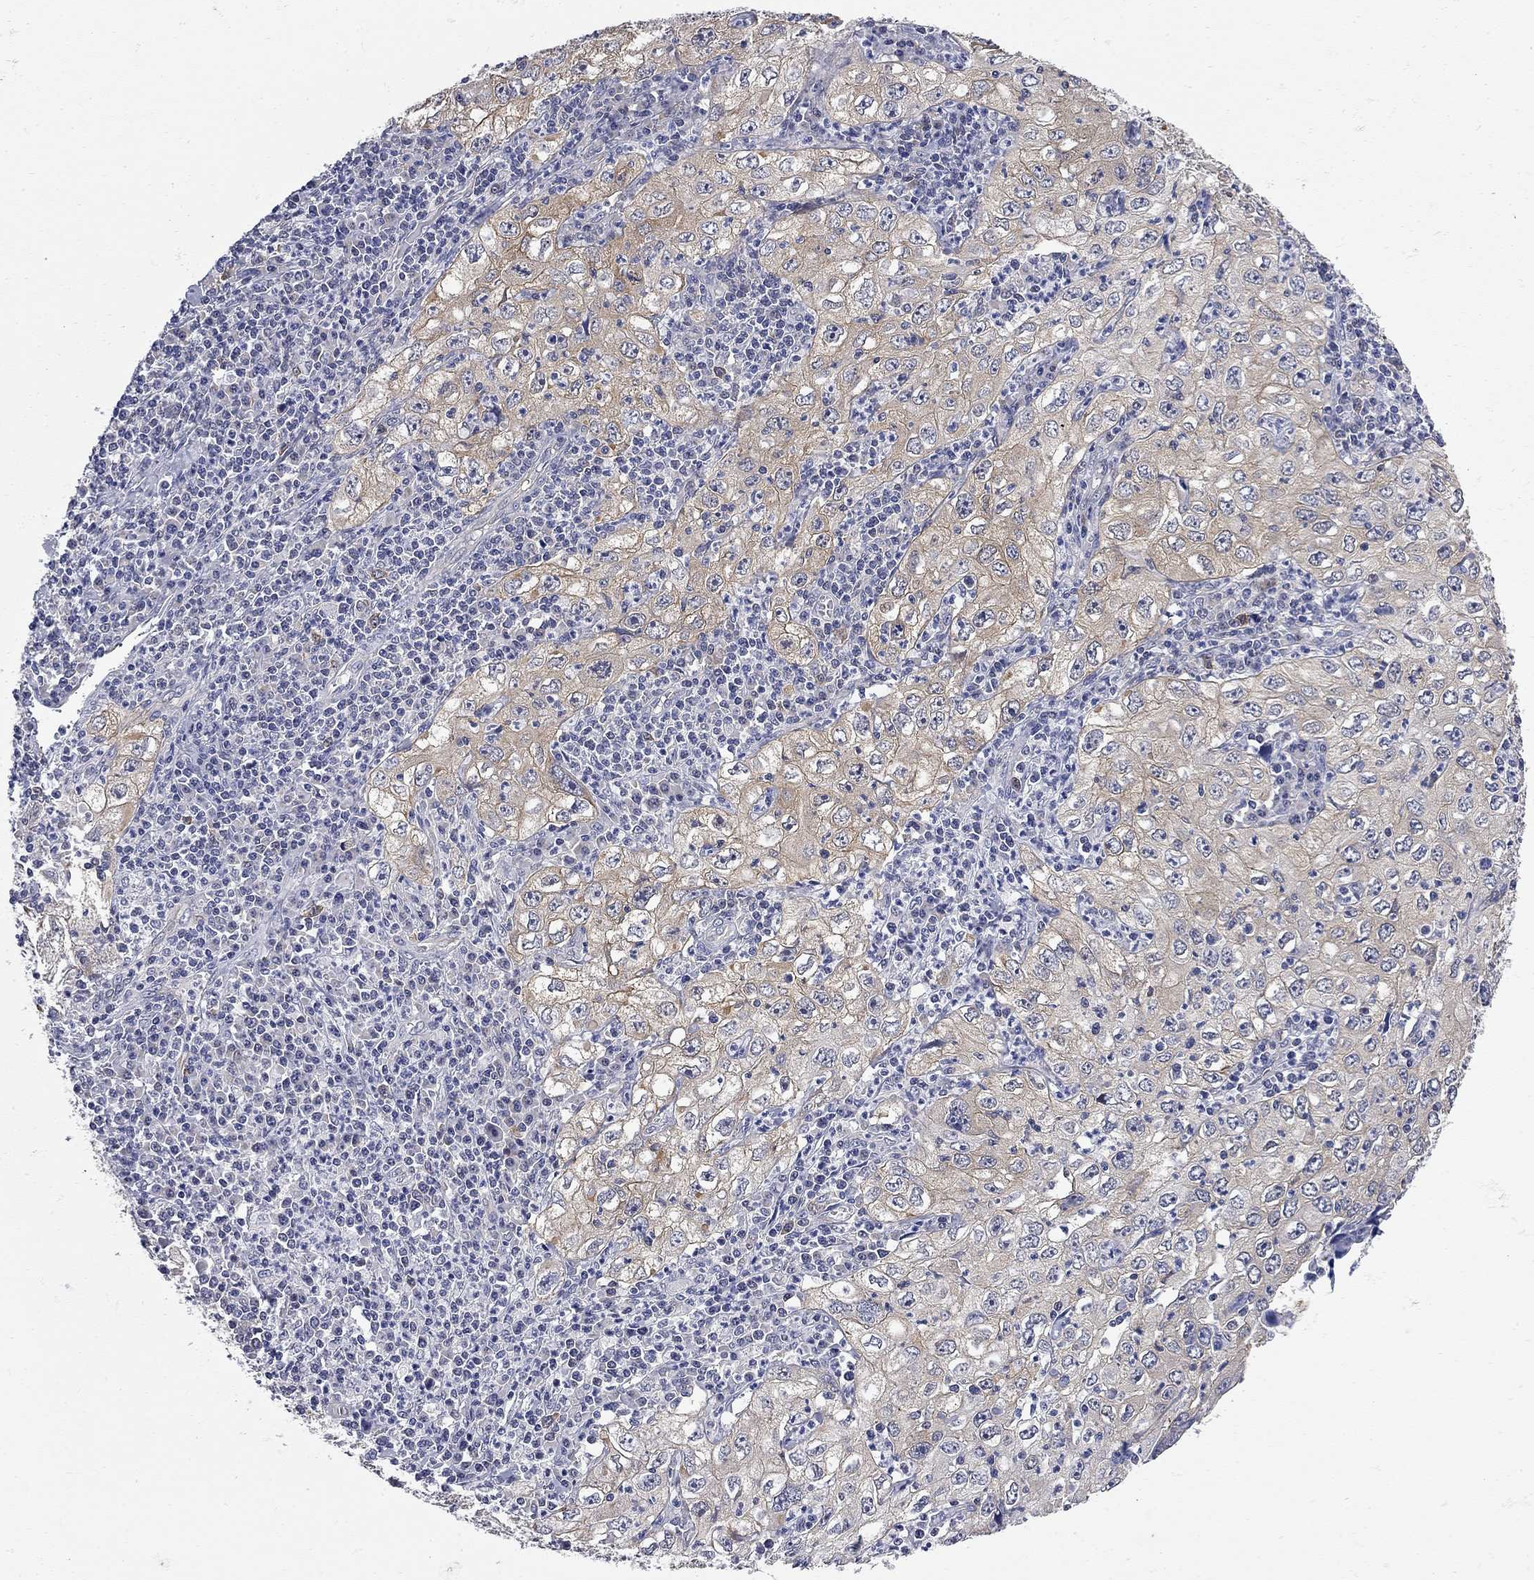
{"staining": {"intensity": "moderate", "quantity": "<25%", "location": "cytoplasmic/membranous"}, "tissue": "cervical cancer", "cell_type": "Tumor cells", "image_type": "cancer", "snomed": [{"axis": "morphology", "description": "Squamous cell carcinoma, NOS"}, {"axis": "topography", "description": "Cervix"}], "caption": "Brown immunohistochemical staining in squamous cell carcinoma (cervical) demonstrates moderate cytoplasmic/membranous expression in approximately <25% of tumor cells.", "gene": "GALNT8", "patient": {"sex": "female", "age": 24}}